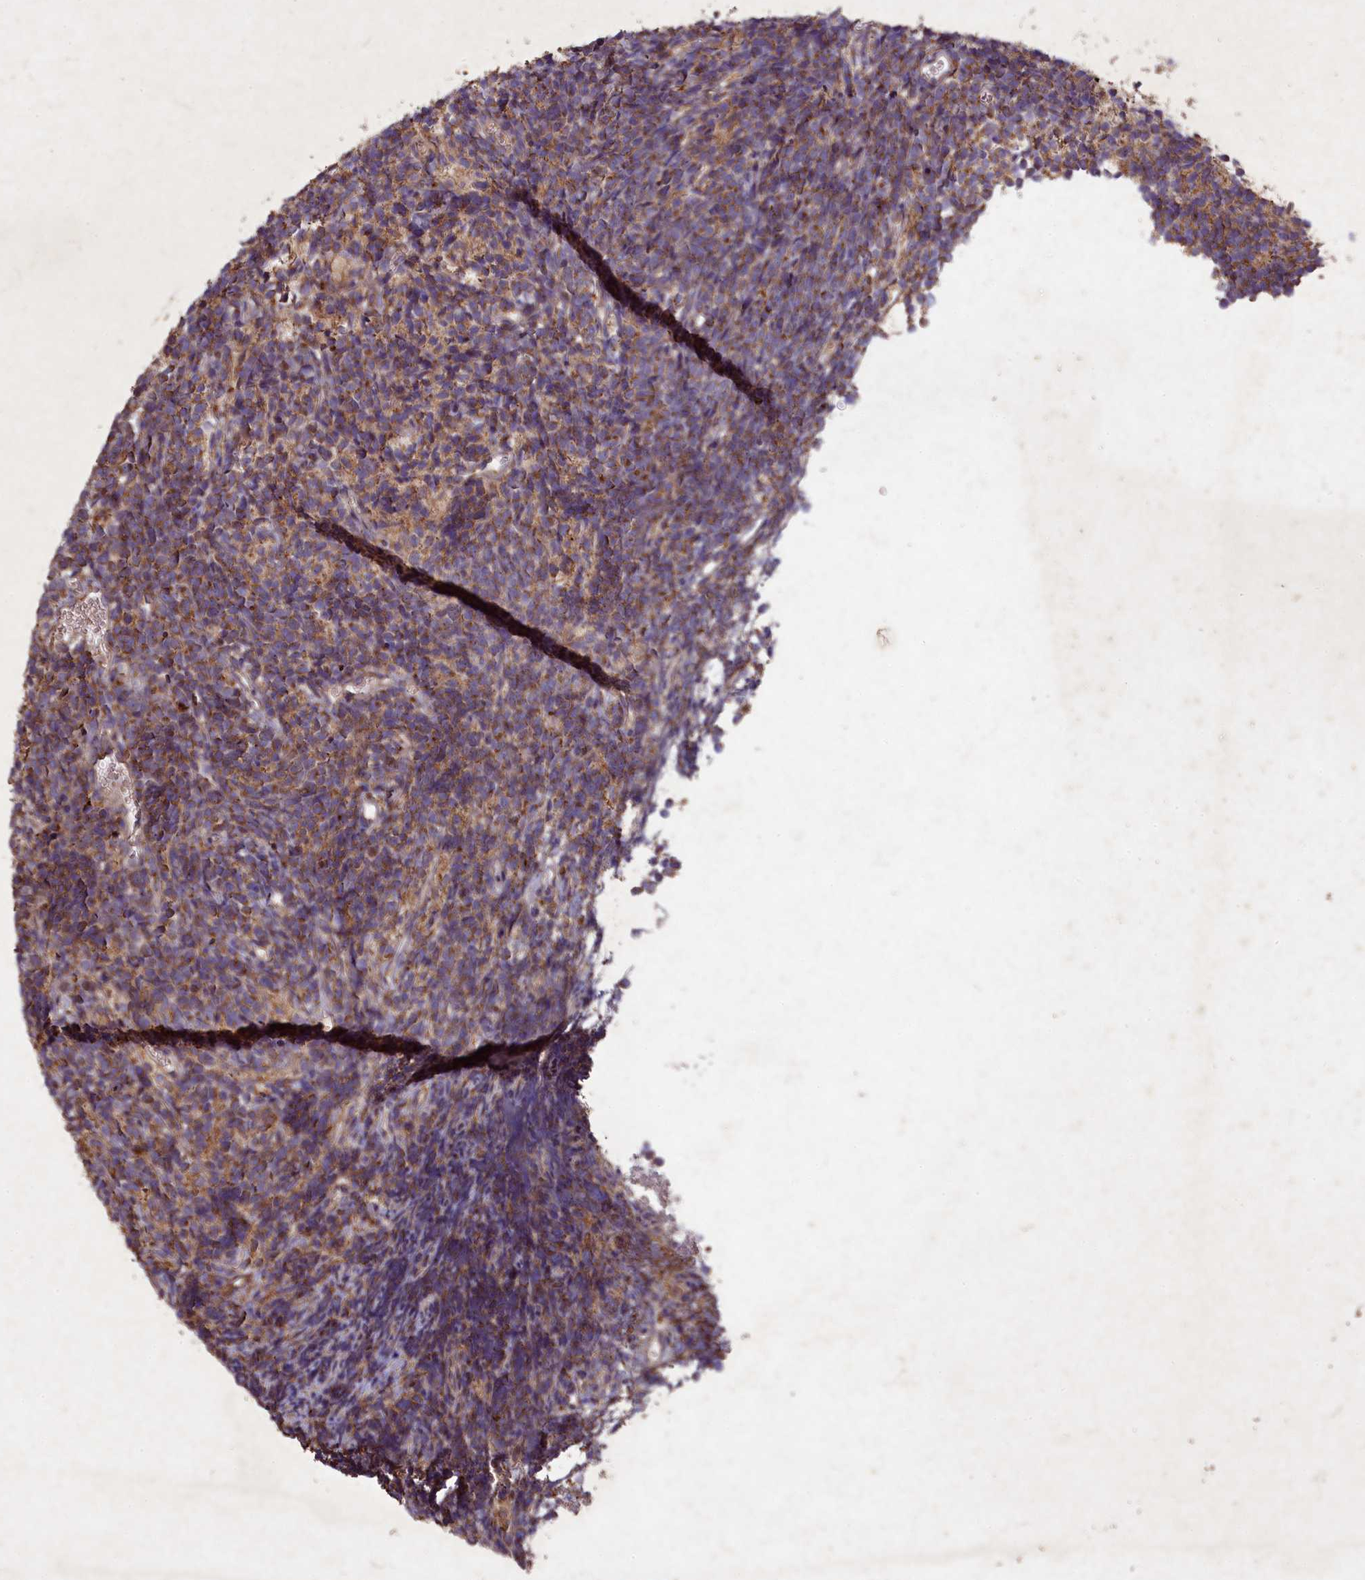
{"staining": {"intensity": "moderate", "quantity": "25%-75%", "location": "cytoplasmic/membranous"}, "tissue": "glioma", "cell_type": "Tumor cells", "image_type": "cancer", "snomed": [{"axis": "morphology", "description": "Glioma, malignant, Low grade"}, {"axis": "topography", "description": "Brain"}], "caption": "Human glioma stained for a protein (brown) demonstrates moderate cytoplasmic/membranous positive expression in approximately 25%-75% of tumor cells.", "gene": "CIAO2B", "patient": {"sex": "female", "age": 1}}